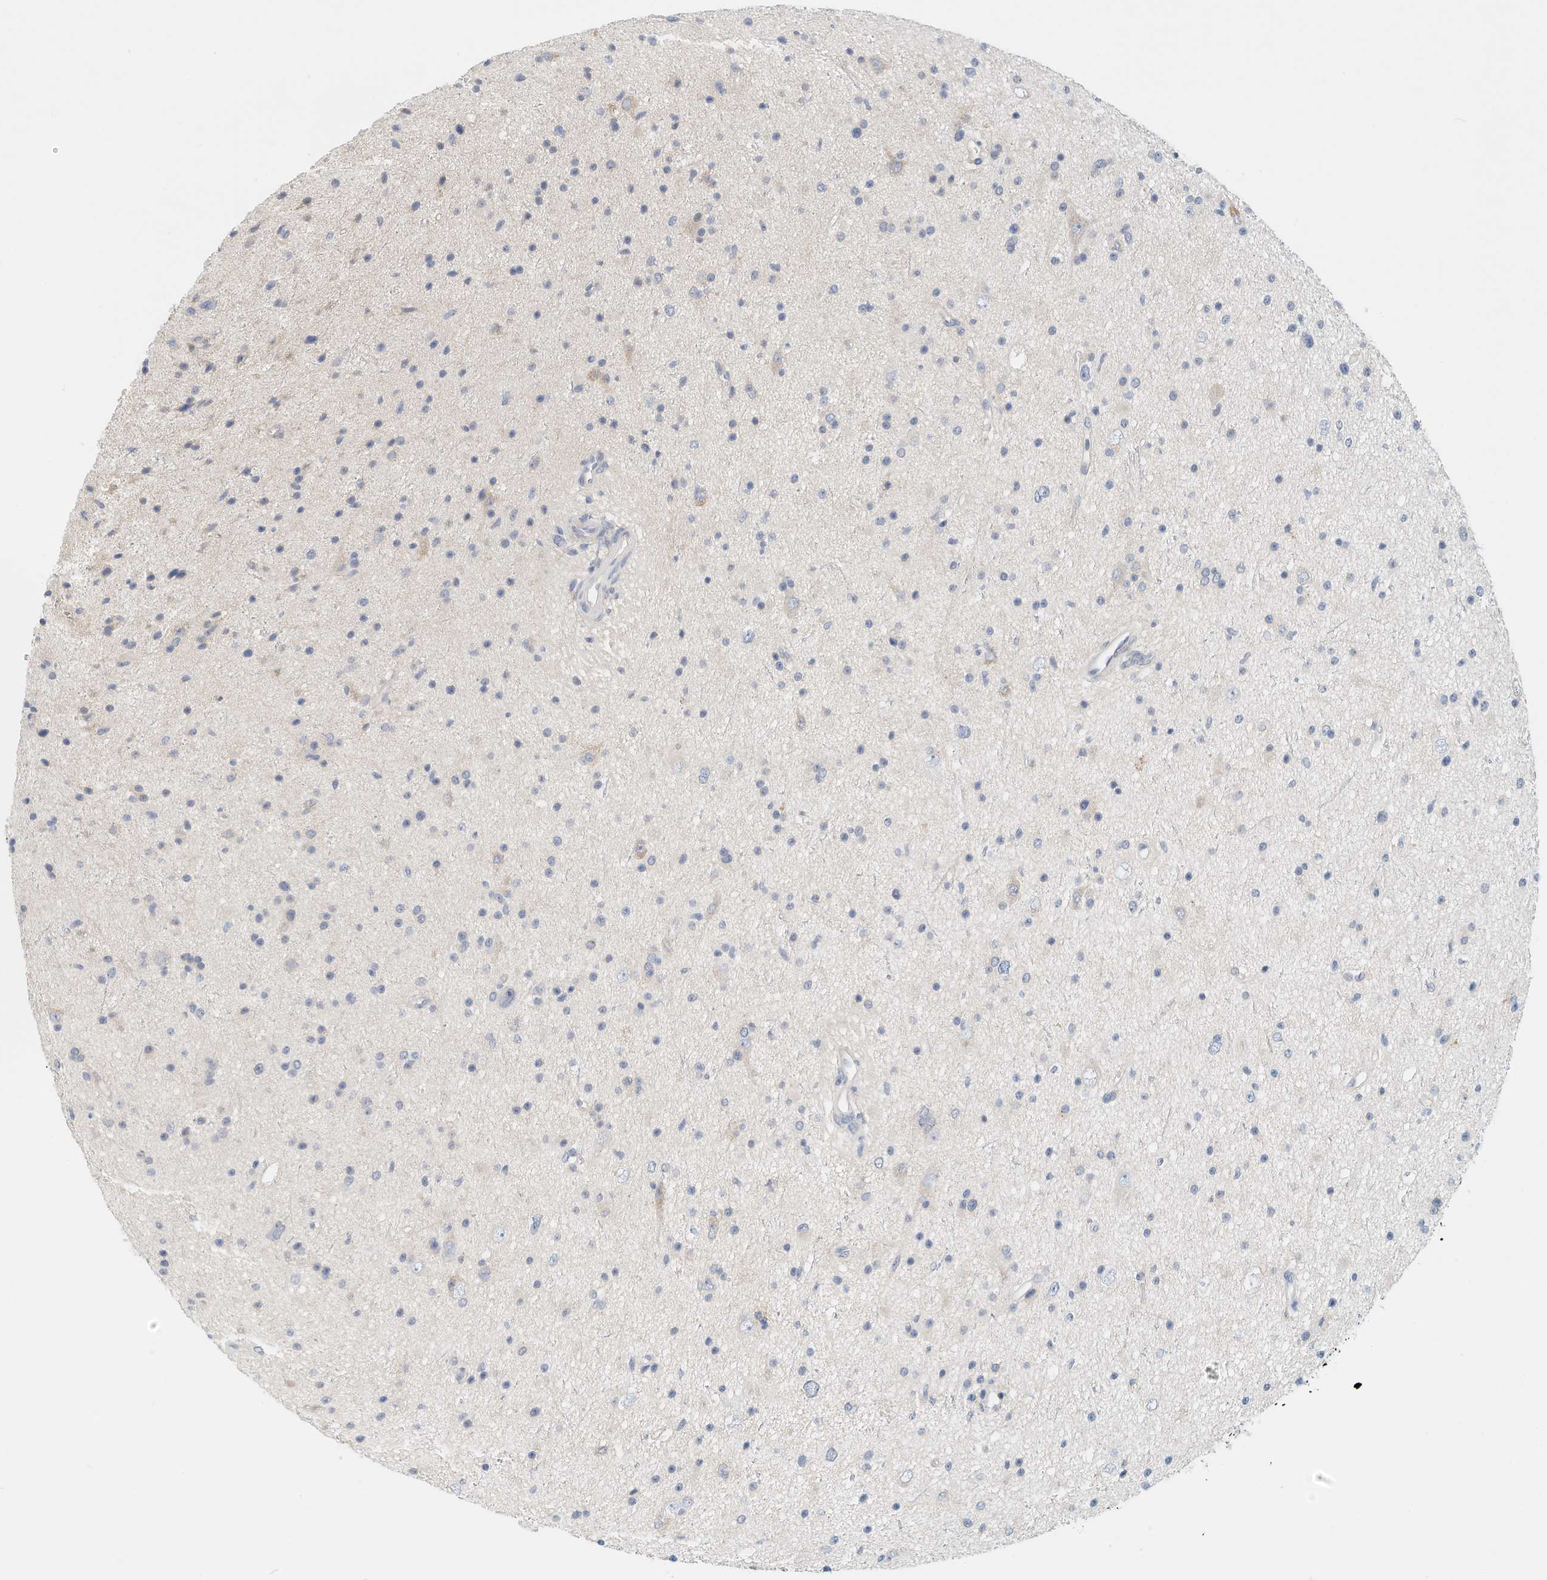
{"staining": {"intensity": "negative", "quantity": "none", "location": "none"}, "tissue": "glioma", "cell_type": "Tumor cells", "image_type": "cancer", "snomed": [{"axis": "morphology", "description": "Glioma, malignant, Low grade"}, {"axis": "topography", "description": "Cerebral cortex"}], "caption": "High magnification brightfield microscopy of malignant glioma (low-grade) stained with DAB (brown) and counterstained with hematoxylin (blue): tumor cells show no significant staining.", "gene": "ARHGAP28", "patient": {"sex": "female", "age": 39}}